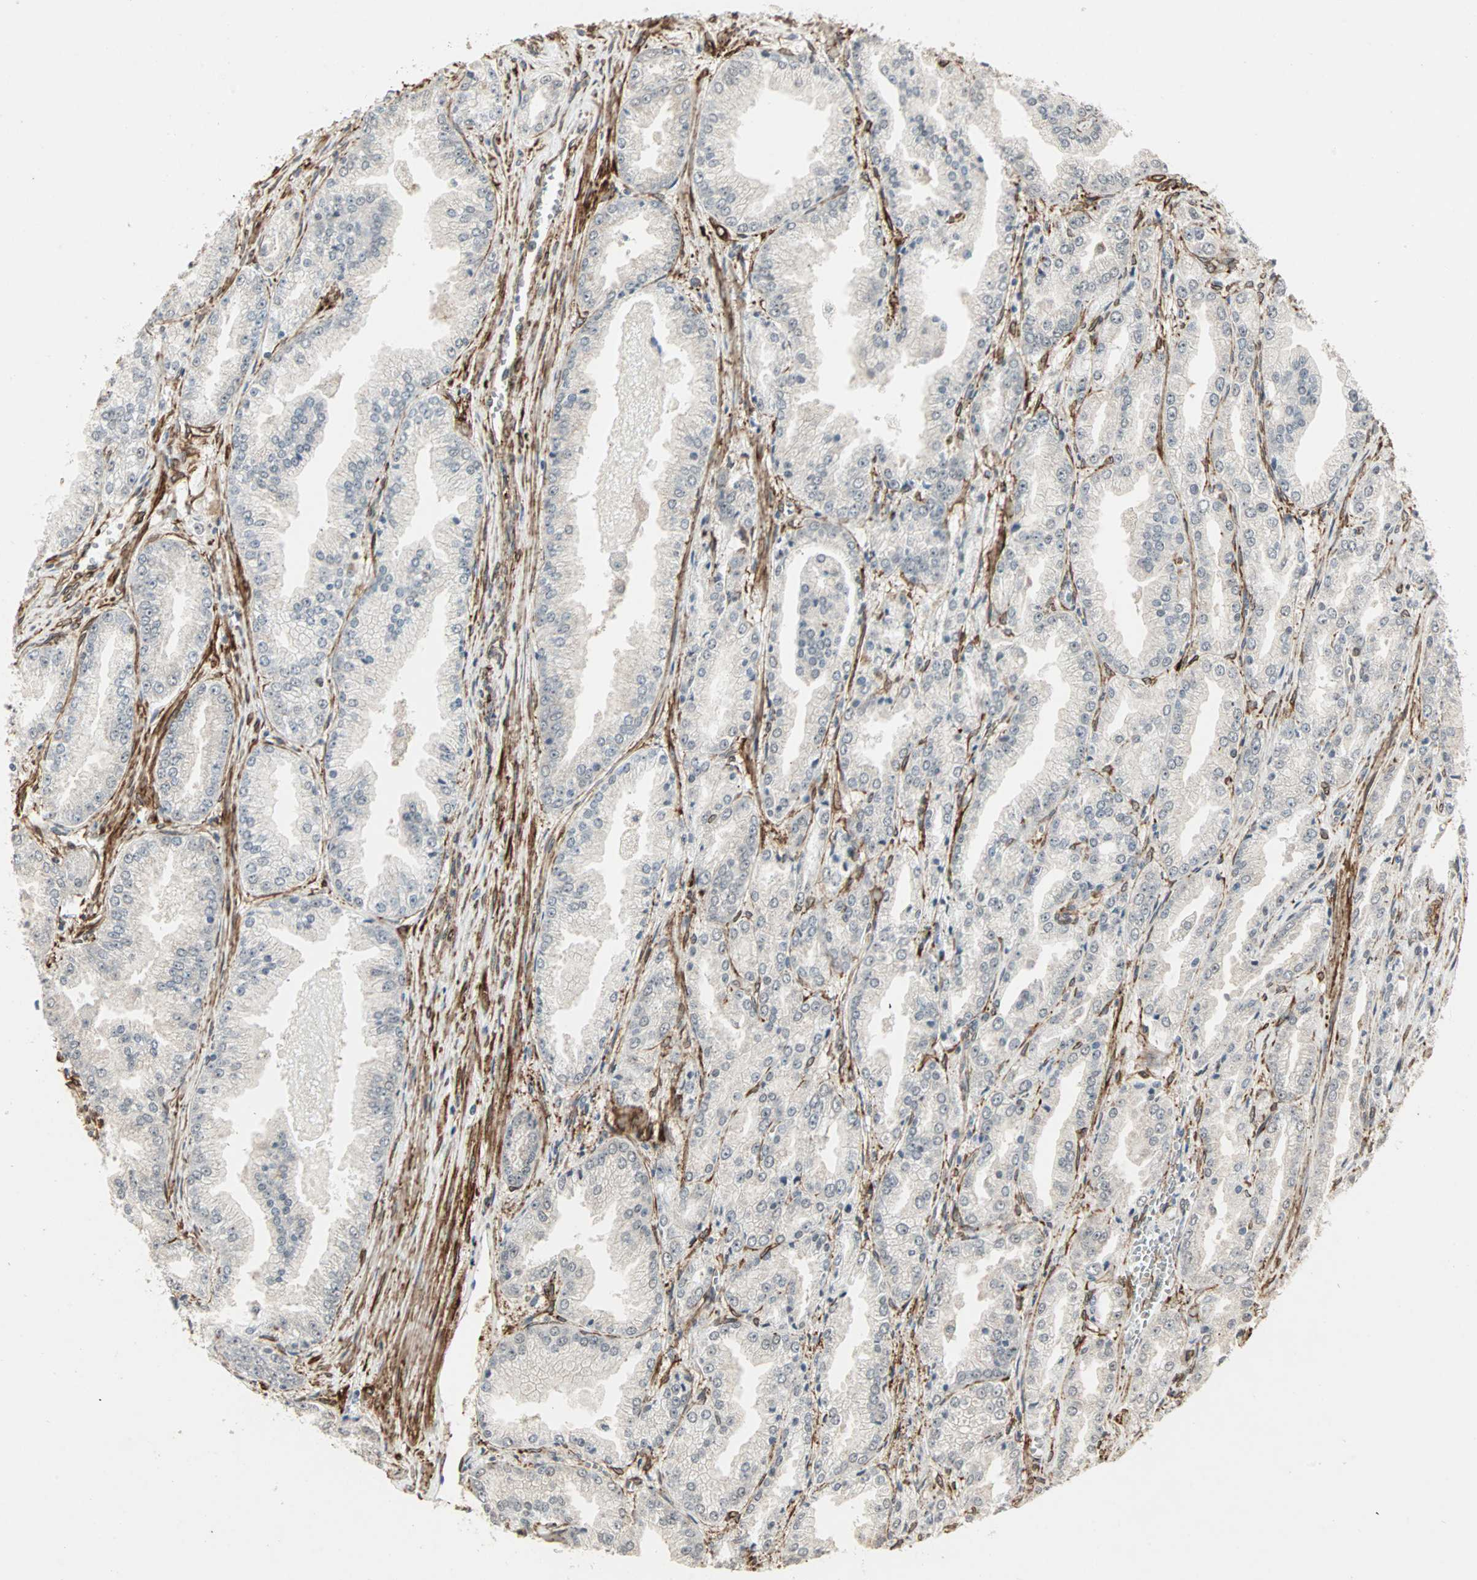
{"staining": {"intensity": "negative", "quantity": "none", "location": "none"}, "tissue": "prostate cancer", "cell_type": "Tumor cells", "image_type": "cancer", "snomed": [{"axis": "morphology", "description": "Adenocarcinoma, High grade"}, {"axis": "topography", "description": "Prostate"}], "caption": "Immunohistochemistry histopathology image of neoplastic tissue: prostate cancer (high-grade adenocarcinoma) stained with DAB displays no significant protein staining in tumor cells.", "gene": "TRPV4", "patient": {"sex": "male", "age": 61}}